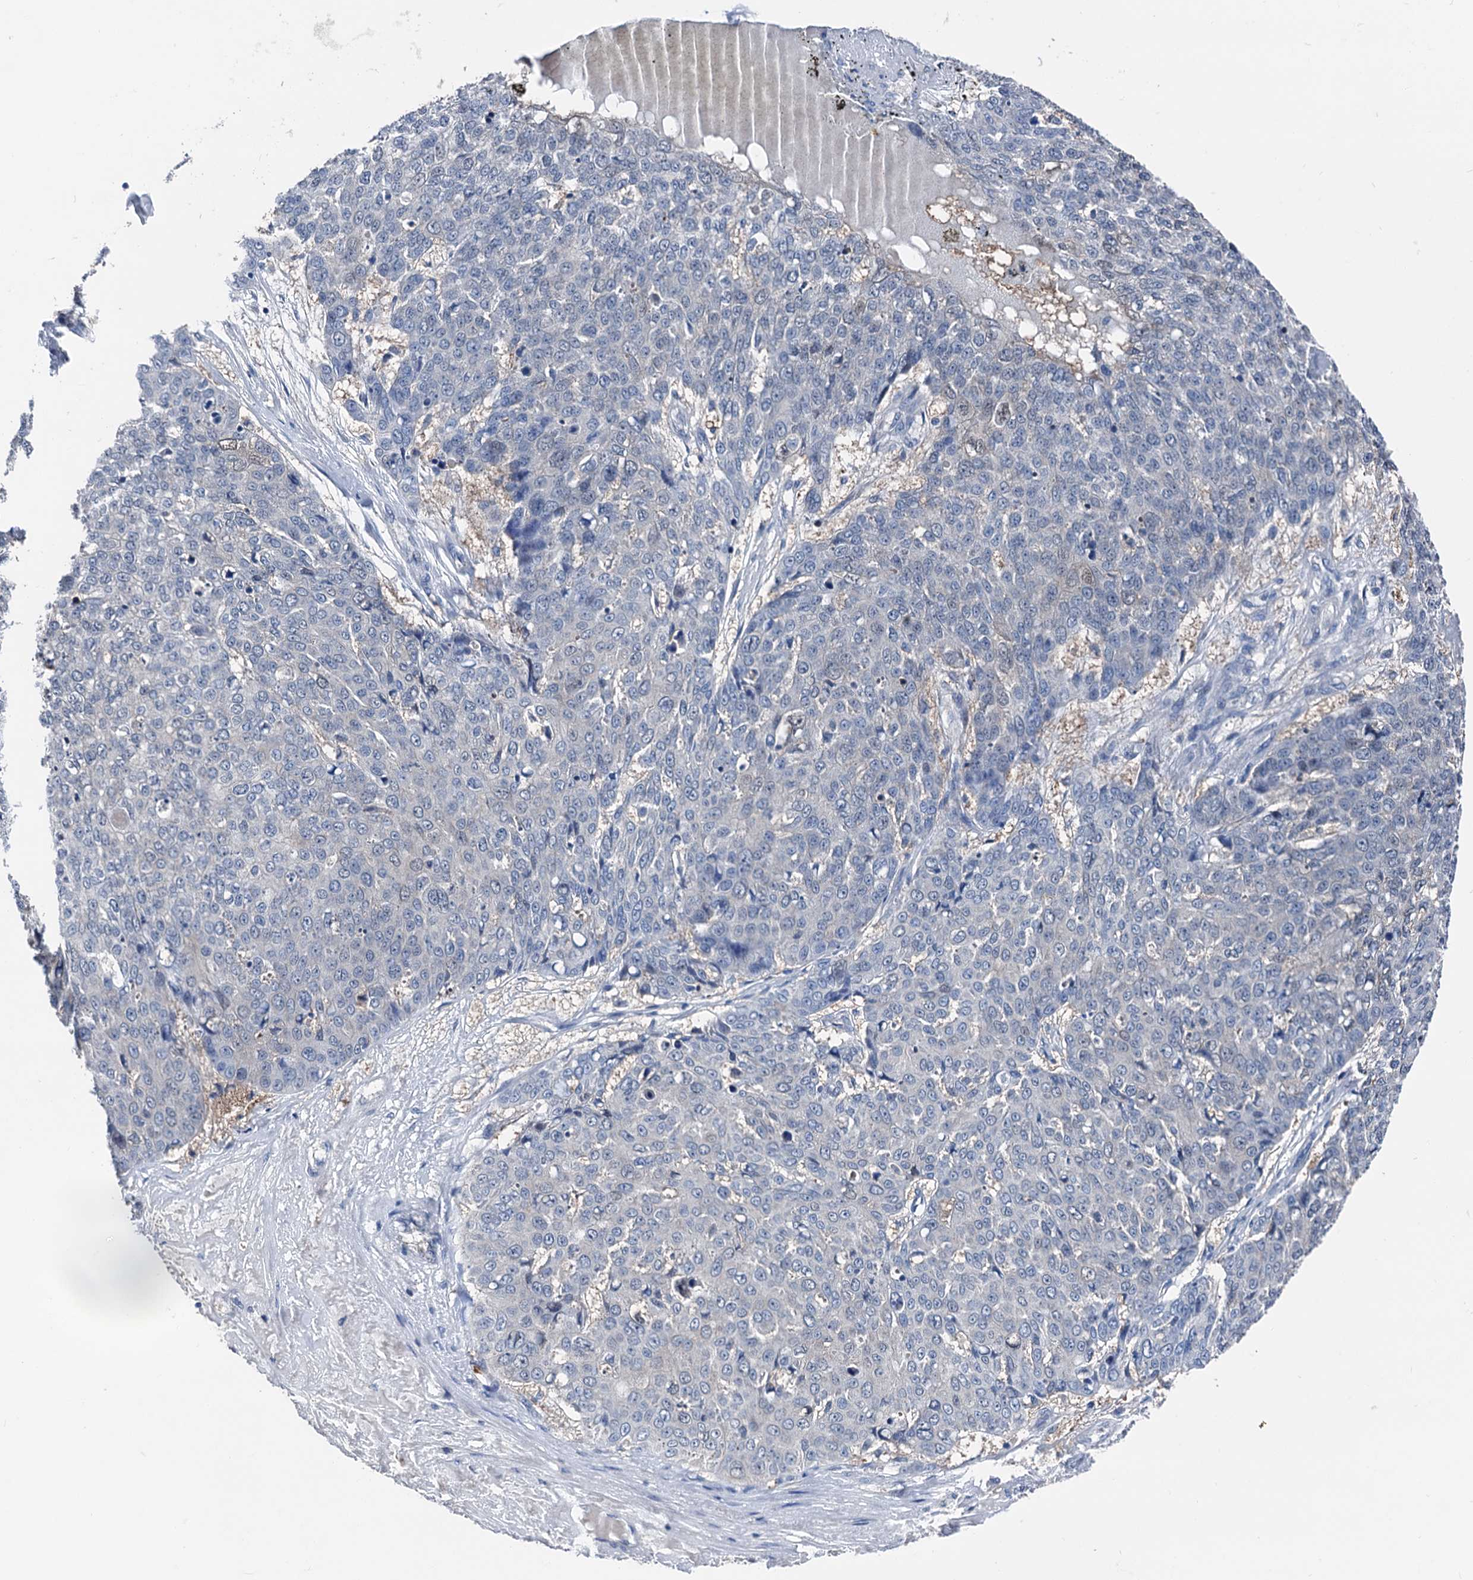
{"staining": {"intensity": "negative", "quantity": "none", "location": "none"}, "tissue": "skin cancer", "cell_type": "Tumor cells", "image_type": "cancer", "snomed": [{"axis": "morphology", "description": "Squamous cell carcinoma, NOS"}, {"axis": "topography", "description": "Skin"}], "caption": "Tumor cells show no significant protein expression in squamous cell carcinoma (skin). Brightfield microscopy of IHC stained with DAB (3,3'-diaminobenzidine) (brown) and hematoxylin (blue), captured at high magnification.", "gene": "GLO1", "patient": {"sex": "male", "age": 71}}